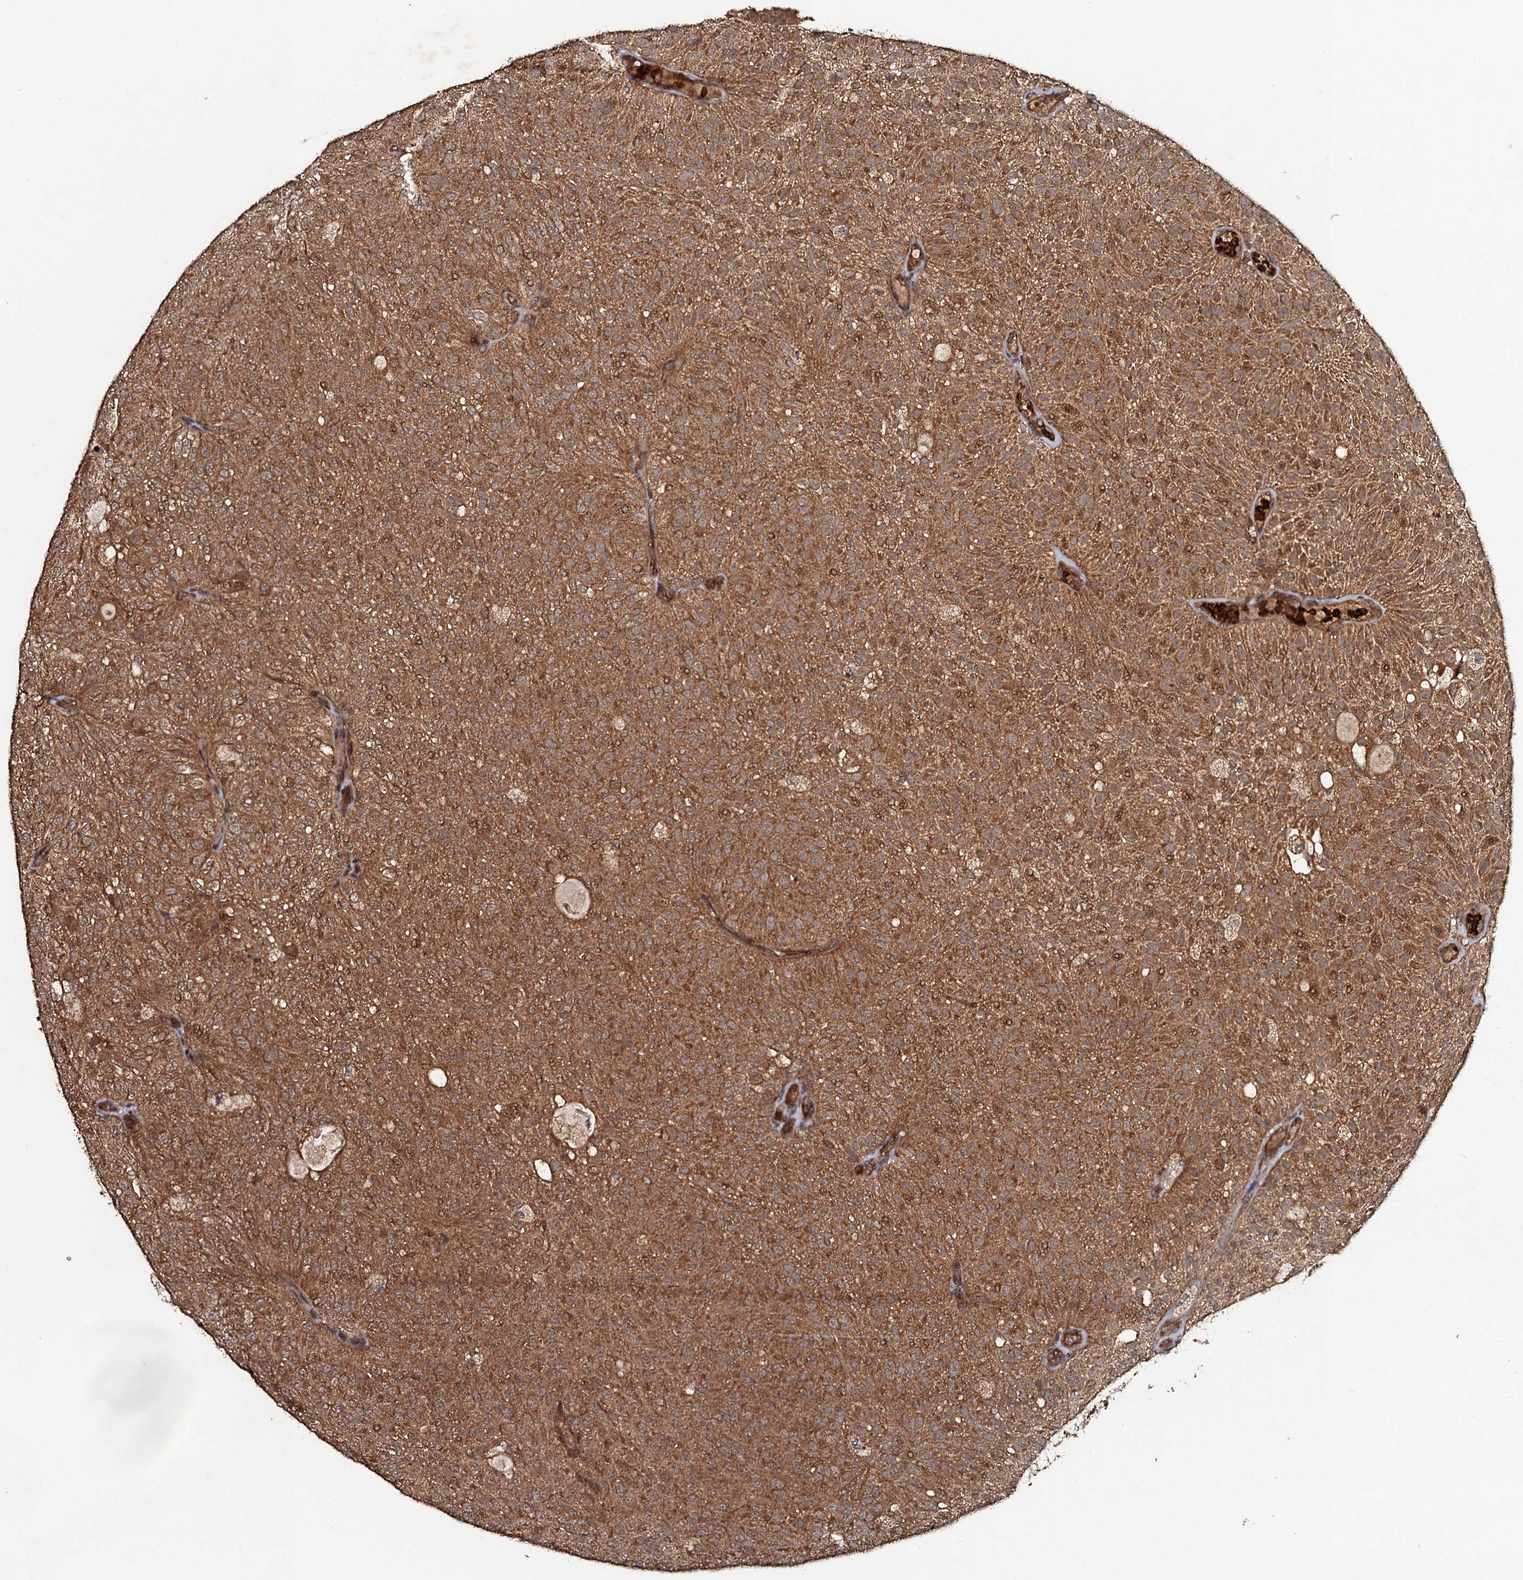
{"staining": {"intensity": "strong", "quantity": ">75%", "location": "cytoplasmic/membranous"}, "tissue": "urothelial cancer", "cell_type": "Tumor cells", "image_type": "cancer", "snomed": [{"axis": "morphology", "description": "Urothelial carcinoma, Low grade"}, {"axis": "topography", "description": "Urinary bladder"}], "caption": "IHC of urothelial cancer demonstrates high levels of strong cytoplasmic/membranous expression in about >75% of tumor cells.", "gene": "ADGRG3", "patient": {"sex": "male", "age": 78}}